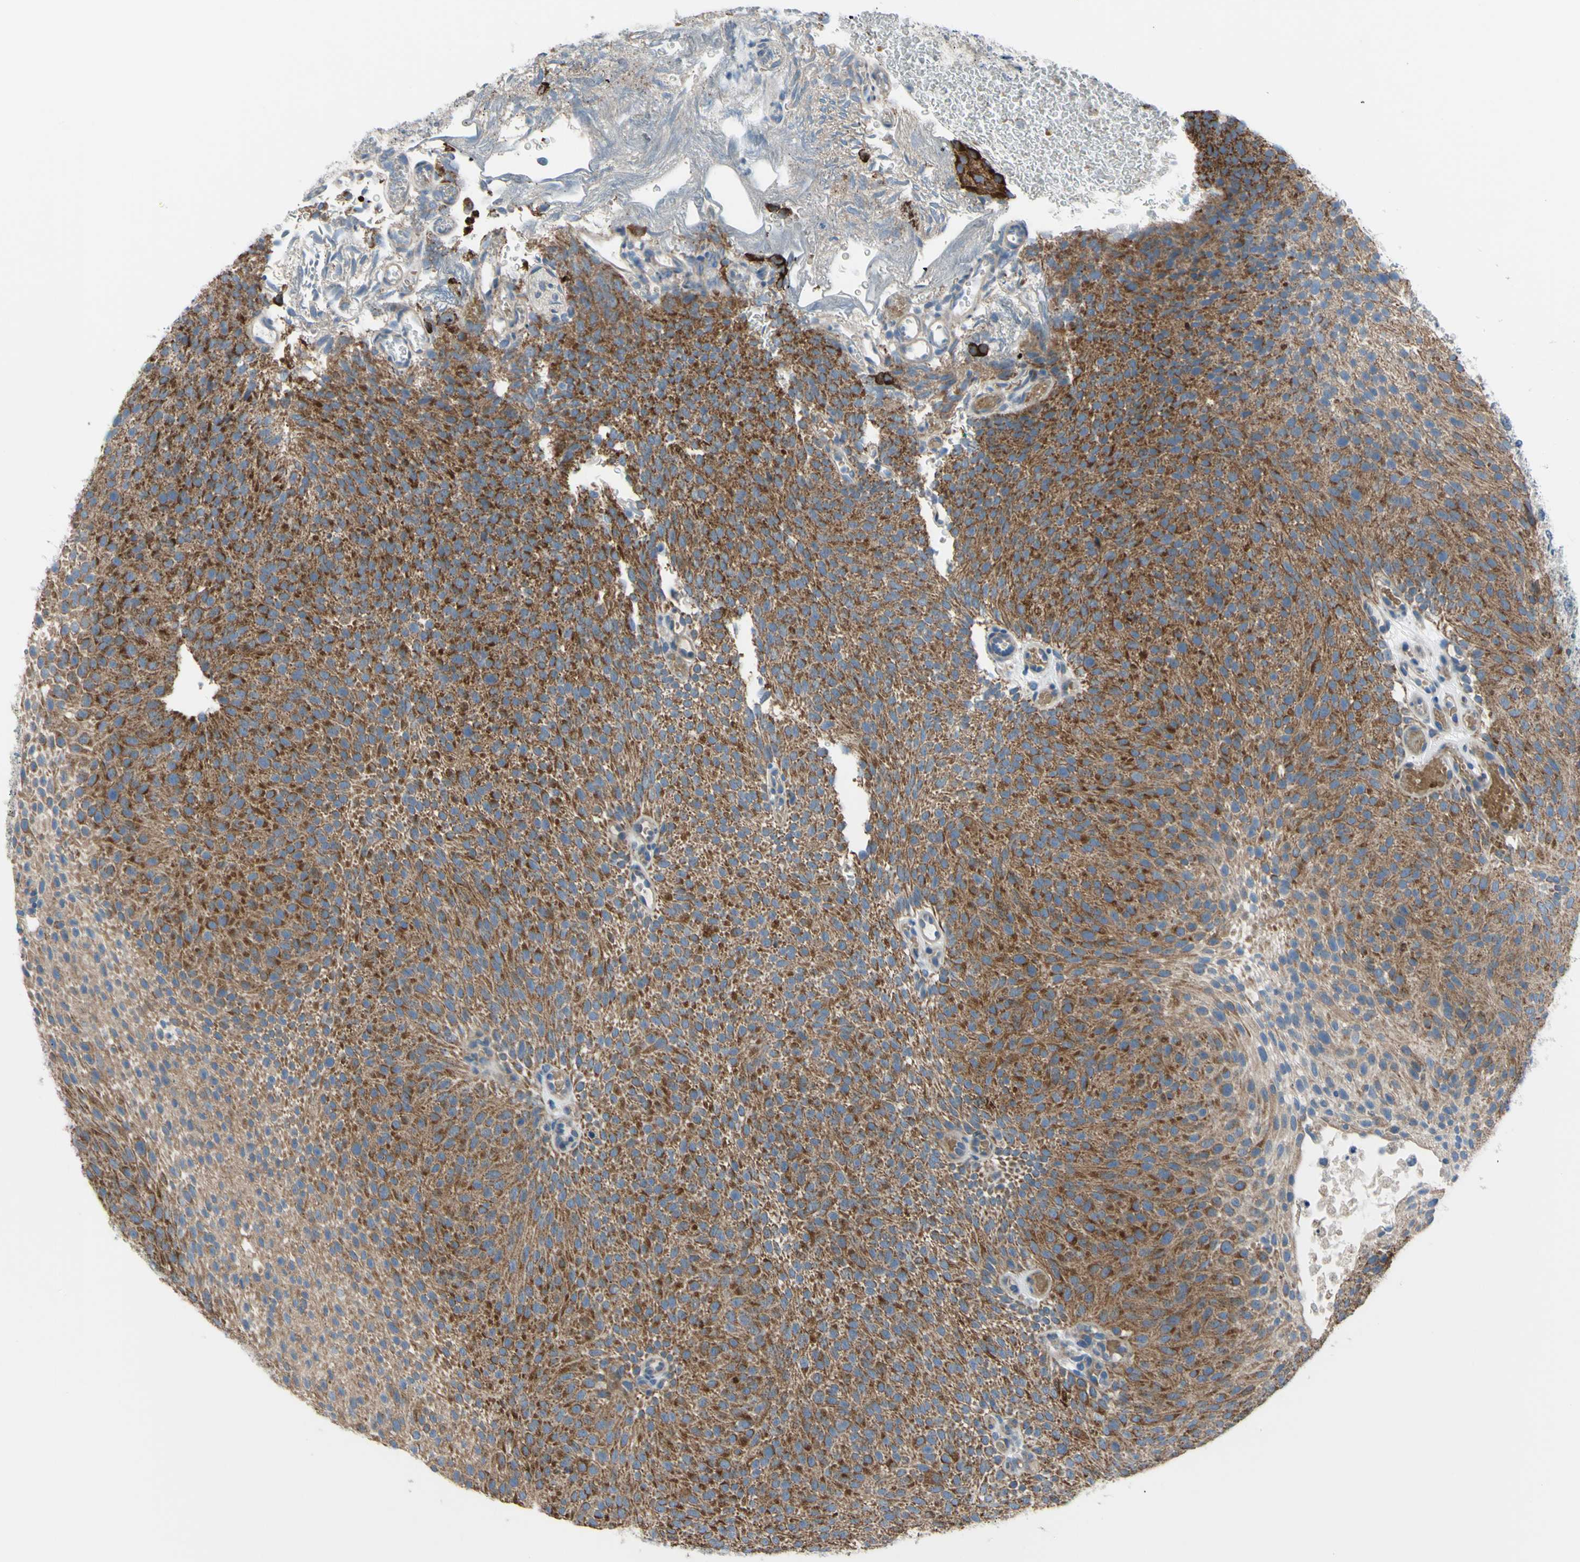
{"staining": {"intensity": "strong", "quantity": ">75%", "location": "cytoplasmic/membranous"}, "tissue": "urothelial cancer", "cell_type": "Tumor cells", "image_type": "cancer", "snomed": [{"axis": "morphology", "description": "Urothelial carcinoma, Low grade"}, {"axis": "topography", "description": "Urinary bladder"}], "caption": "Urothelial carcinoma (low-grade) was stained to show a protein in brown. There is high levels of strong cytoplasmic/membranous expression in approximately >75% of tumor cells.", "gene": "GRAMD2B", "patient": {"sex": "male", "age": 78}}